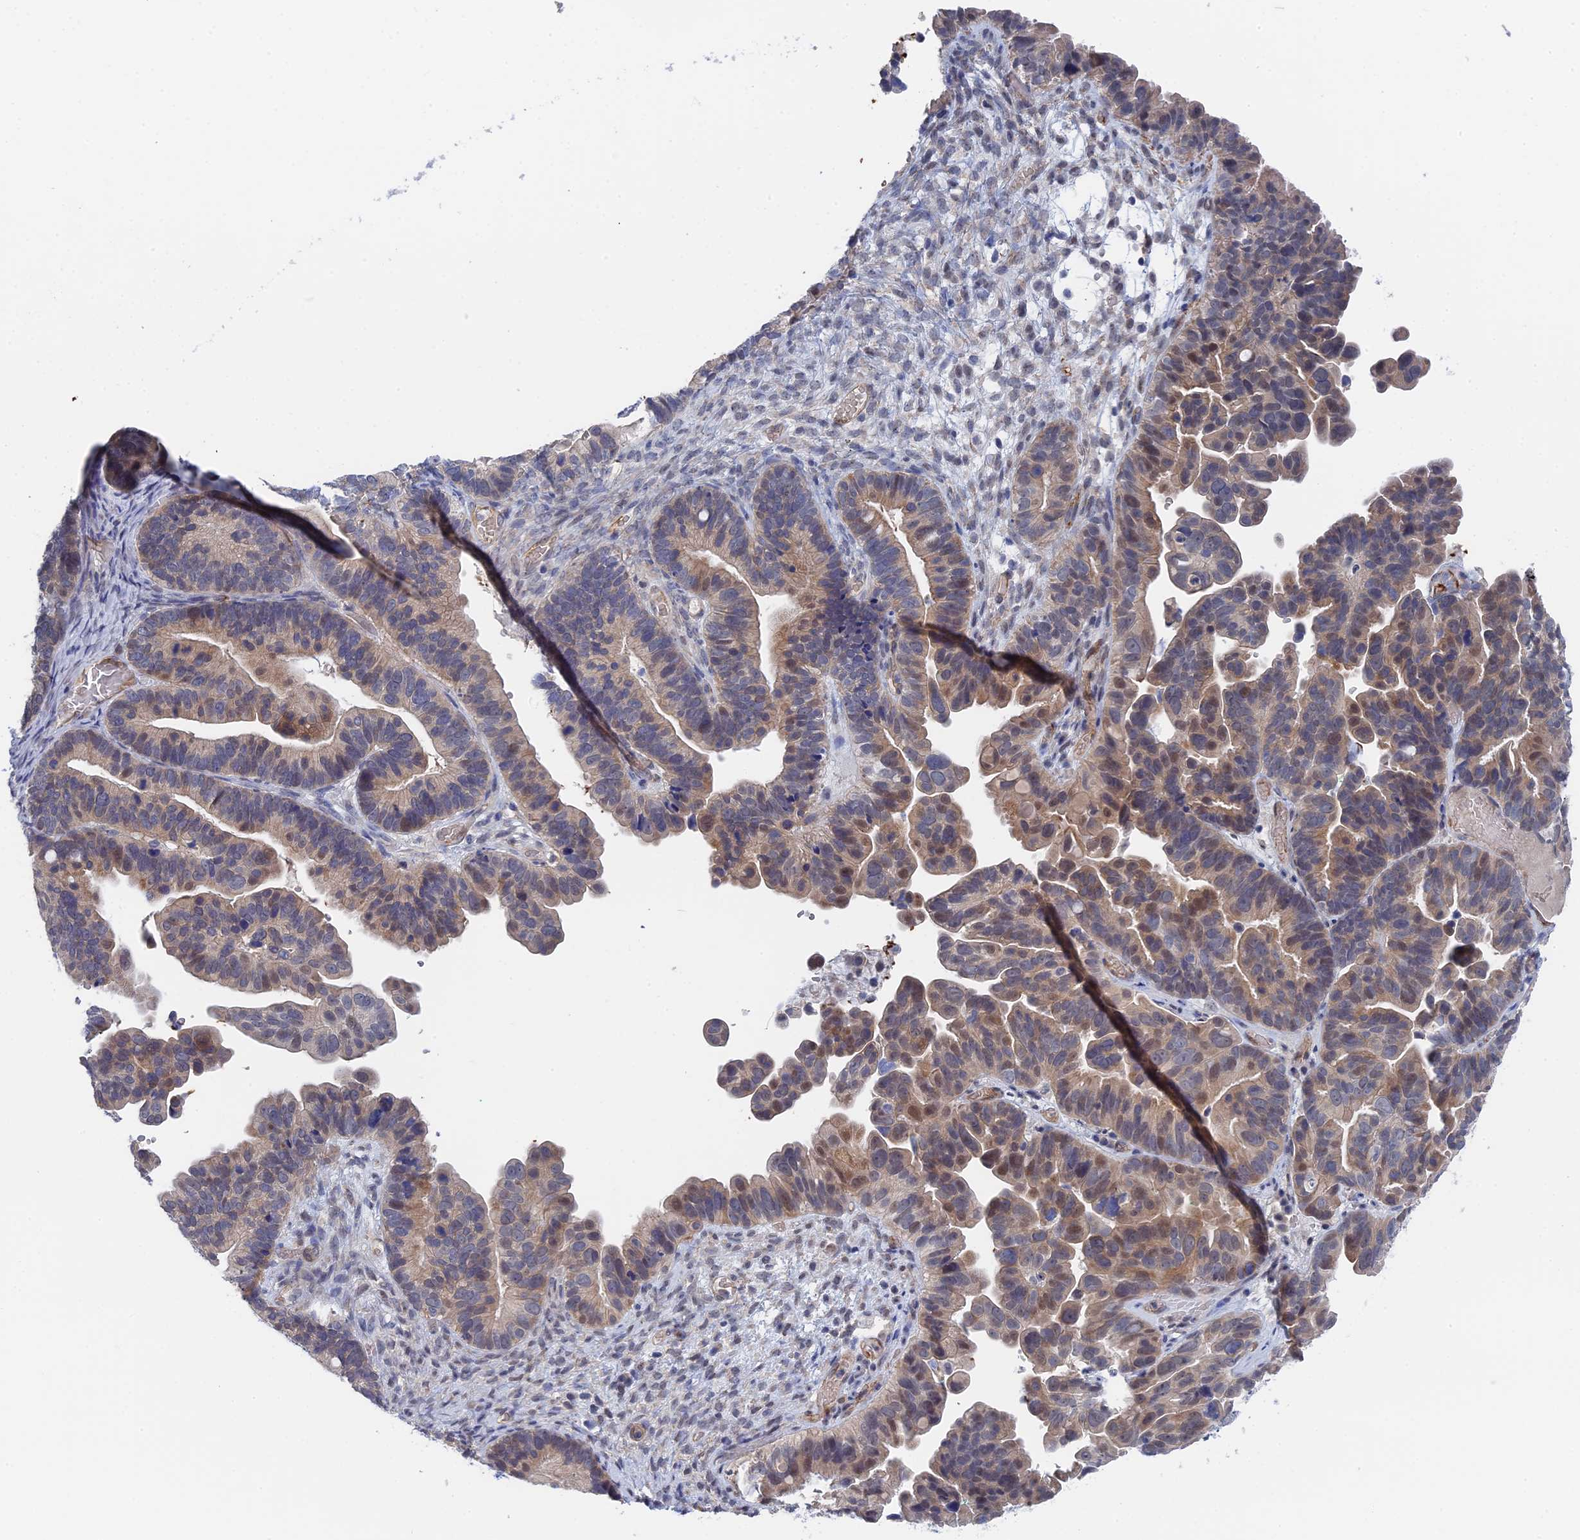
{"staining": {"intensity": "weak", "quantity": "25%-75%", "location": "cytoplasmic/membranous,nuclear"}, "tissue": "ovarian cancer", "cell_type": "Tumor cells", "image_type": "cancer", "snomed": [{"axis": "morphology", "description": "Cystadenocarcinoma, serous, NOS"}, {"axis": "topography", "description": "Ovary"}], "caption": "Immunohistochemical staining of human ovarian serous cystadenocarcinoma reveals low levels of weak cytoplasmic/membranous and nuclear positivity in approximately 25%-75% of tumor cells.", "gene": "MTHFSD", "patient": {"sex": "female", "age": 56}}